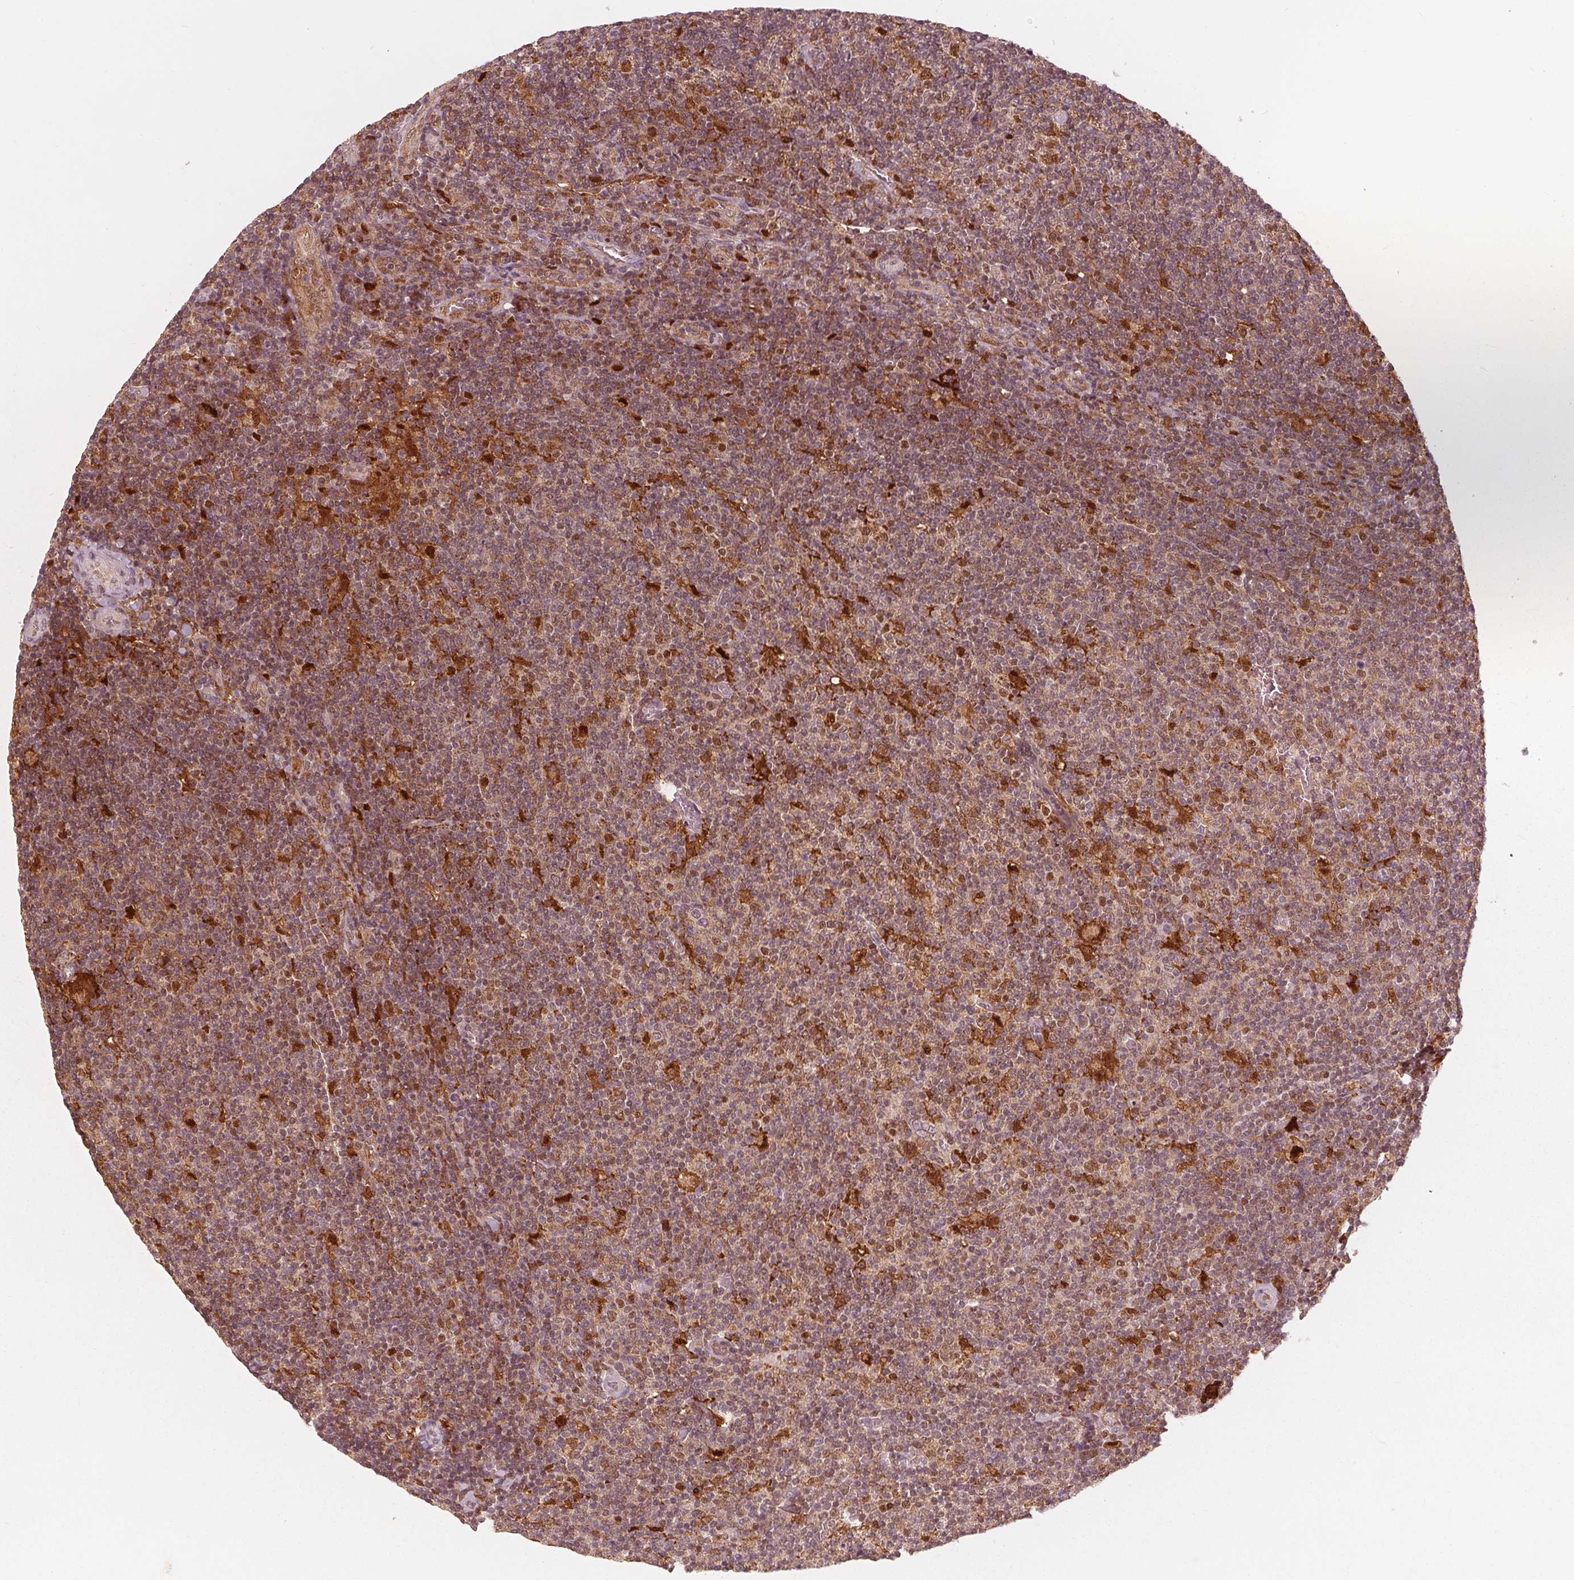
{"staining": {"intensity": "moderate", "quantity": ">75%", "location": "cytoplasmic/membranous,nuclear"}, "tissue": "lymphoma", "cell_type": "Tumor cells", "image_type": "cancer", "snomed": [{"axis": "morphology", "description": "Hodgkin's disease, NOS"}, {"axis": "topography", "description": "Lymph node"}], "caption": "A high-resolution photomicrograph shows immunohistochemistry staining of lymphoma, which demonstrates moderate cytoplasmic/membranous and nuclear expression in about >75% of tumor cells.", "gene": "SQSTM1", "patient": {"sex": "male", "age": 40}}